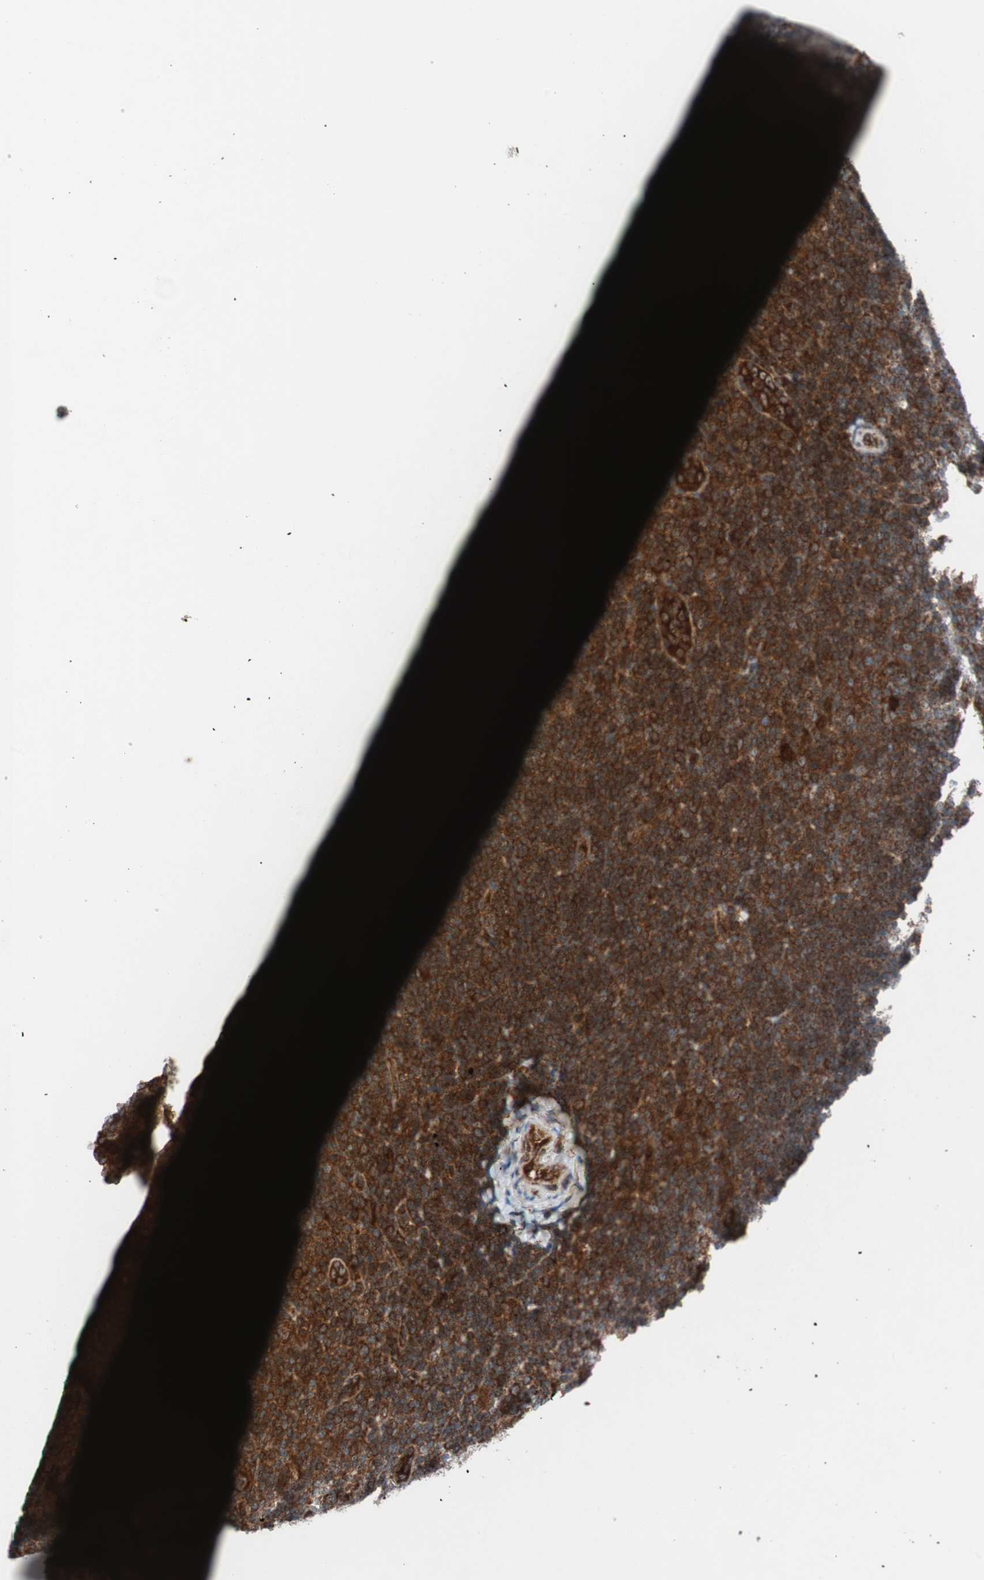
{"staining": {"intensity": "strong", "quantity": ">75%", "location": "cytoplasmic/membranous"}, "tissue": "lymphoma", "cell_type": "Tumor cells", "image_type": "cancer", "snomed": [{"axis": "morphology", "description": "Hodgkin's disease, NOS"}, {"axis": "topography", "description": "Lymph node"}], "caption": "An IHC histopathology image of neoplastic tissue is shown. Protein staining in brown highlights strong cytoplasmic/membranous positivity in Hodgkin's disease within tumor cells.", "gene": "CCL14", "patient": {"sex": "female", "age": 57}}